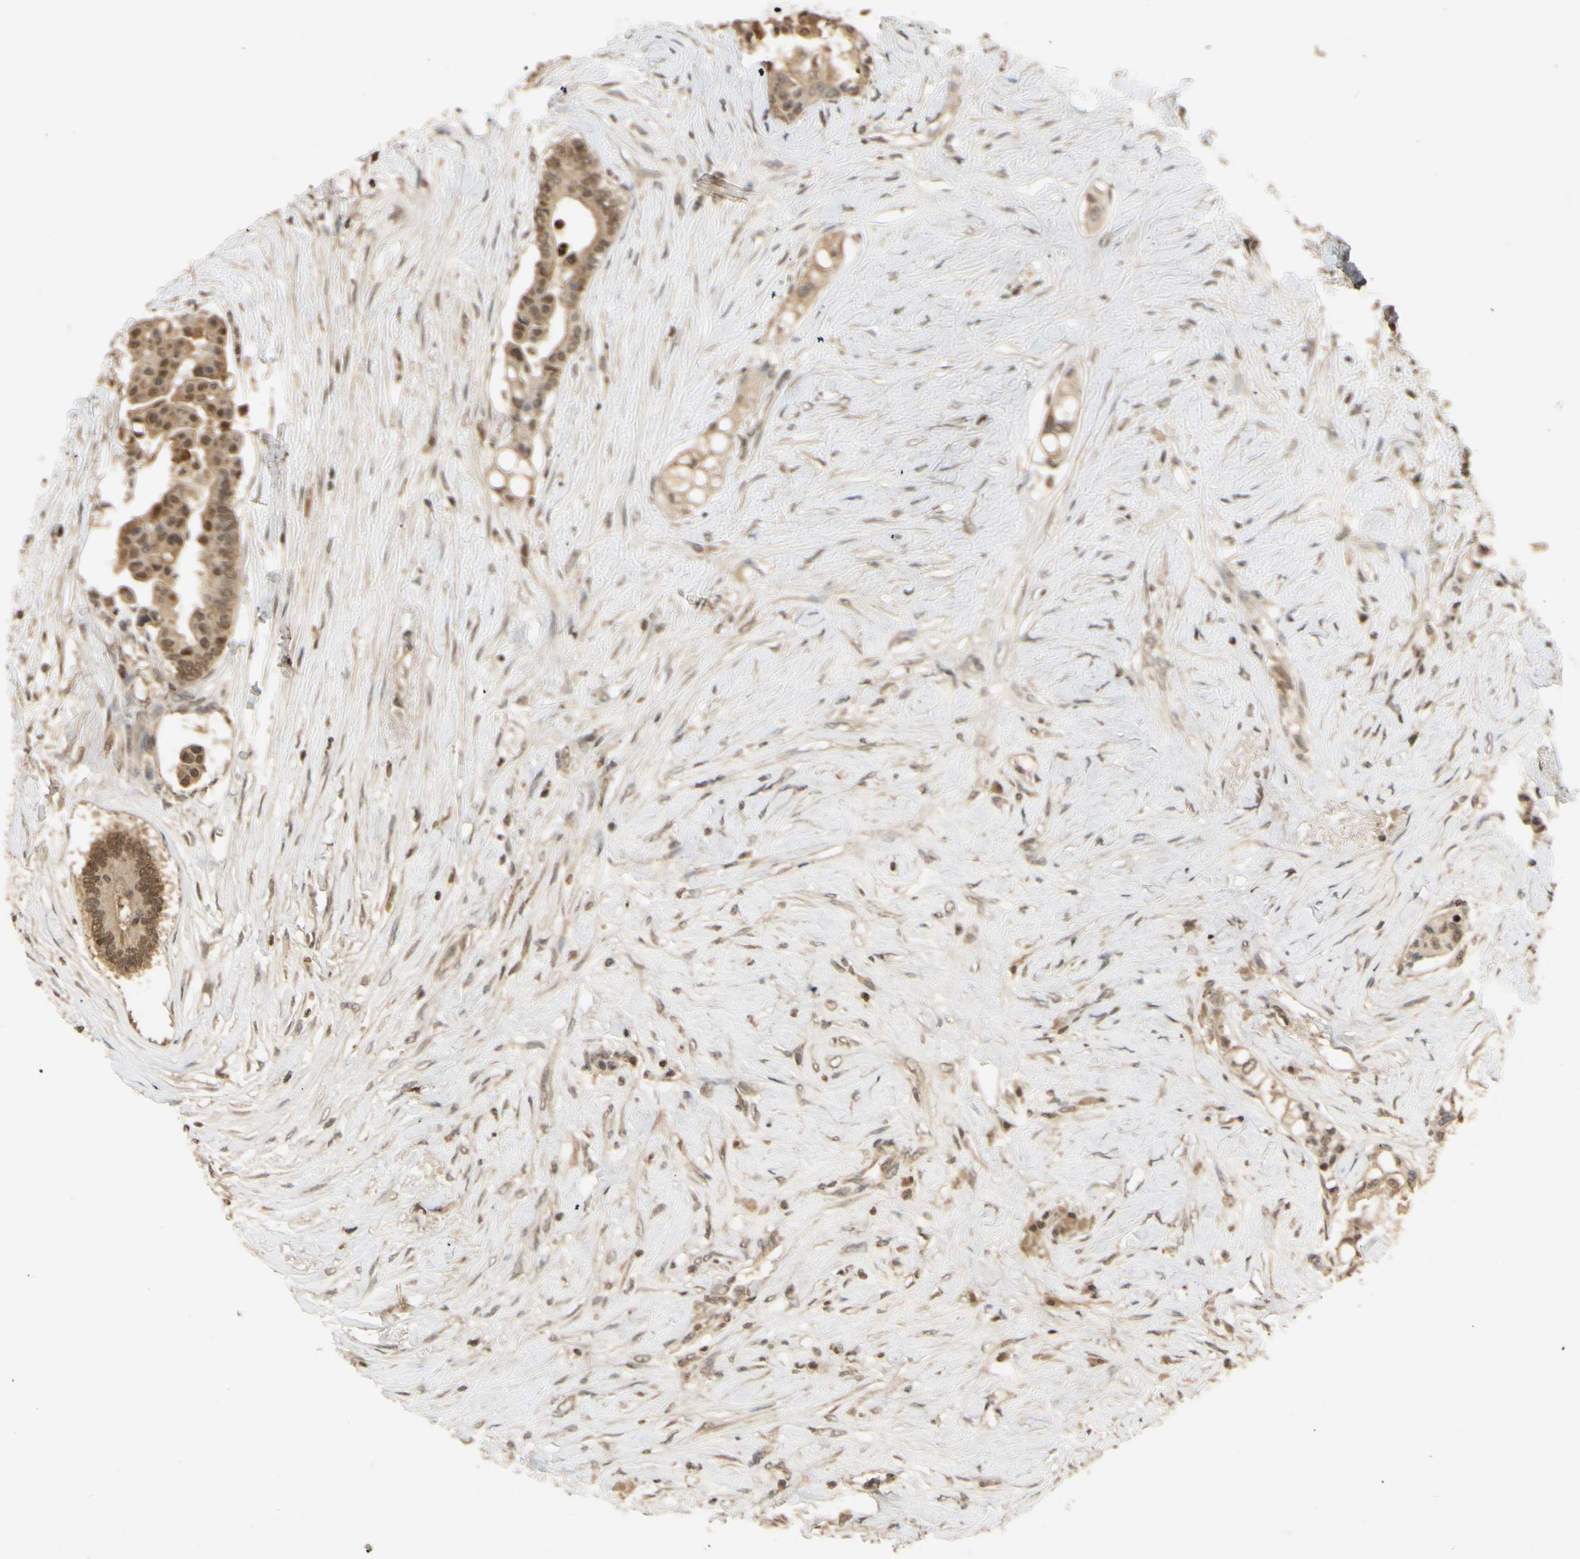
{"staining": {"intensity": "weak", "quantity": ">75%", "location": "cytoplasmic/membranous"}, "tissue": "colorectal cancer", "cell_type": "Tumor cells", "image_type": "cancer", "snomed": [{"axis": "morphology", "description": "Normal tissue, NOS"}, {"axis": "morphology", "description": "Adenocarcinoma, NOS"}, {"axis": "topography", "description": "Colon"}], "caption": "Tumor cells reveal low levels of weak cytoplasmic/membranous expression in about >75% of cells in colorectal adenocarcinoma.", "gene": "SOD1", "patient": {"sex": "male", "age": 82}}